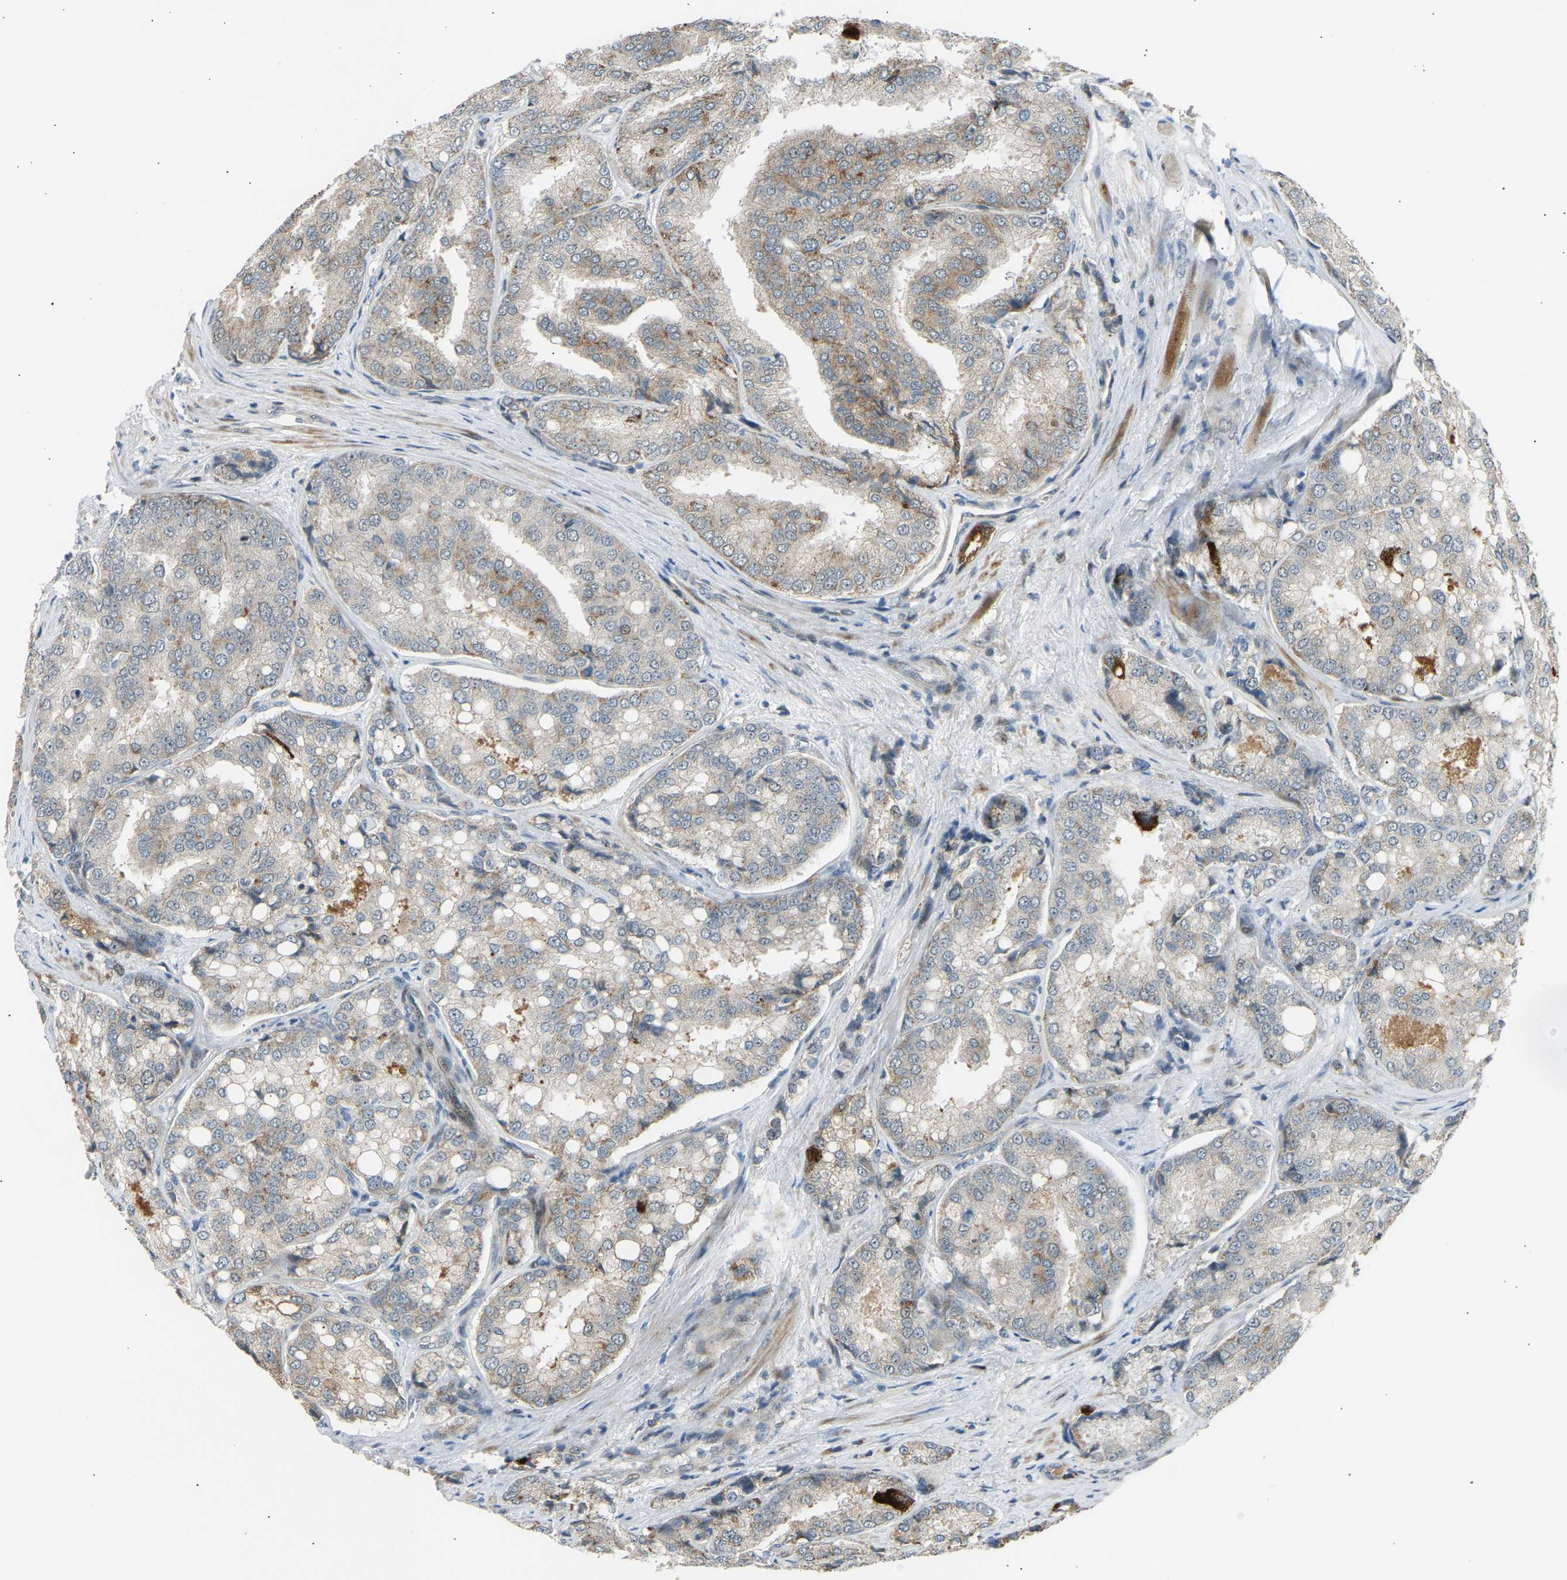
{"staining": {"intensity": "weak", "quantity": "<25%", "location": "cytoplasmic/membranous"}, "tissue": "prostate cancer", "cell_type": "Tumor cells", "image_type": "cancer", "snomed": [{"axis": "morphology", "description": "Adenocarcinoma, High grade"}, {"axis": "topography", "description": "Prostate"}], "caption": "The photomicrograph exhibits no significant staining in tumor cells of prostate cancer.", "gene": "VPS41", "patient": {"sex": "male", "age": 50}}